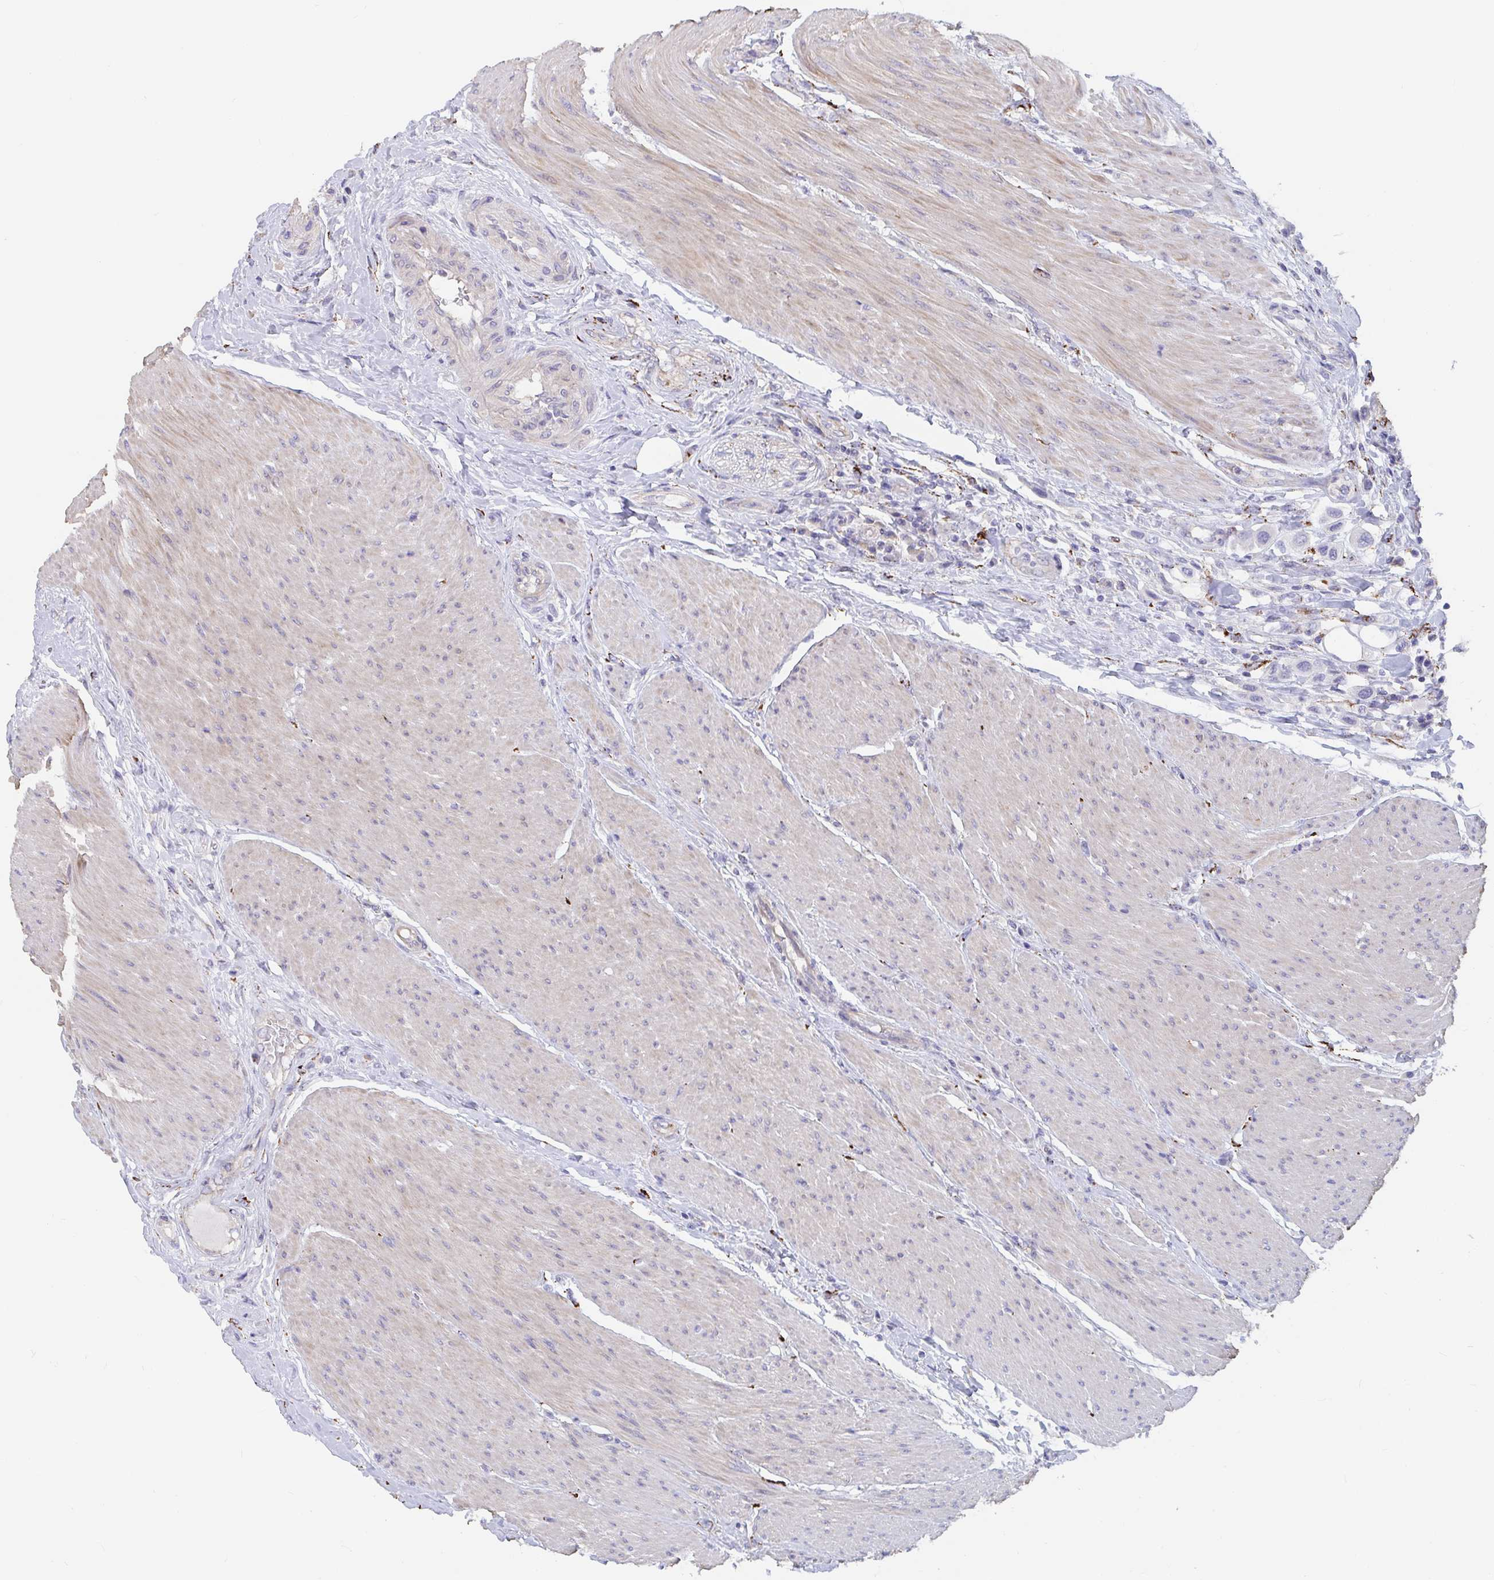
{"staining": {"intensity": "negative", "quantity": "none", "location": "none"}, "tissue": "urothelial cancer", "cell_type": "Tumor cells", "image_type": "cancer", "snomed": [{"axis": "morphology", "description": "Urothelial carcinoma, High grade"}, {"axis": "topography", "description": "Urinary bladder"}], "caption": "A photomicrograph of urothelial cancer stained for a protein exhibits no brown staining in tumor cells.", "gene": "FAM156B", "patient": {"sex": "male", "age": 50}}